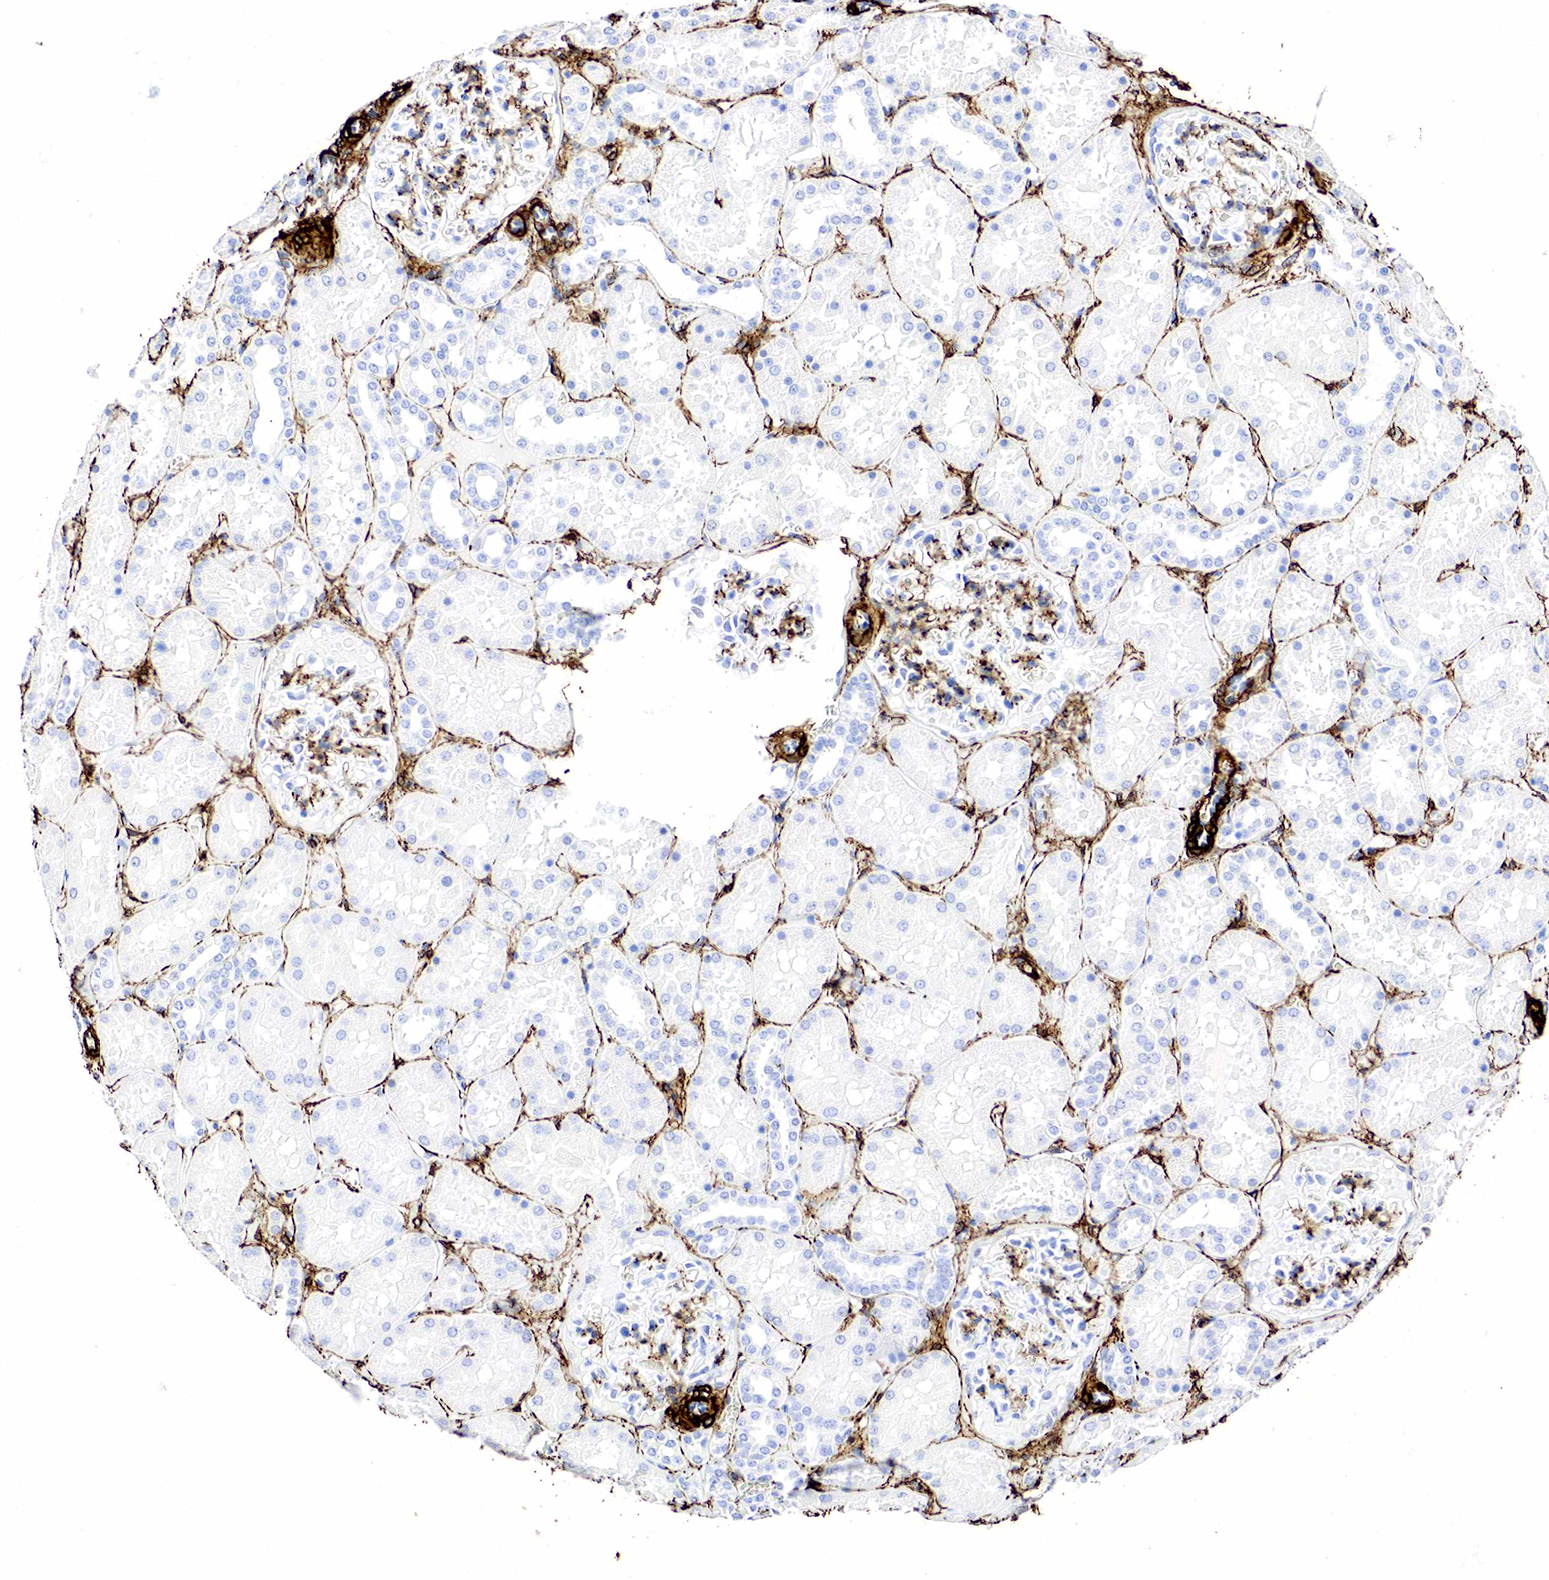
{"staining": {"intensity": "negative", "quantity": "none", "location": "none"}, "tissue": "kidney", "cell_type": "Cells in glomeruli", "image_type": "normal", "snomed": [{"axis": "morphology", "description": "Normal tissue, NOS"}, {"axis": "topography", "description": "Kidney"}], "caption": "This is an IHC photomicrograph of normal human kidney. There is no staining in cells in glomeruli.", "gene": "ACTA2", "patient": {"sex": "female", "age": 52}}